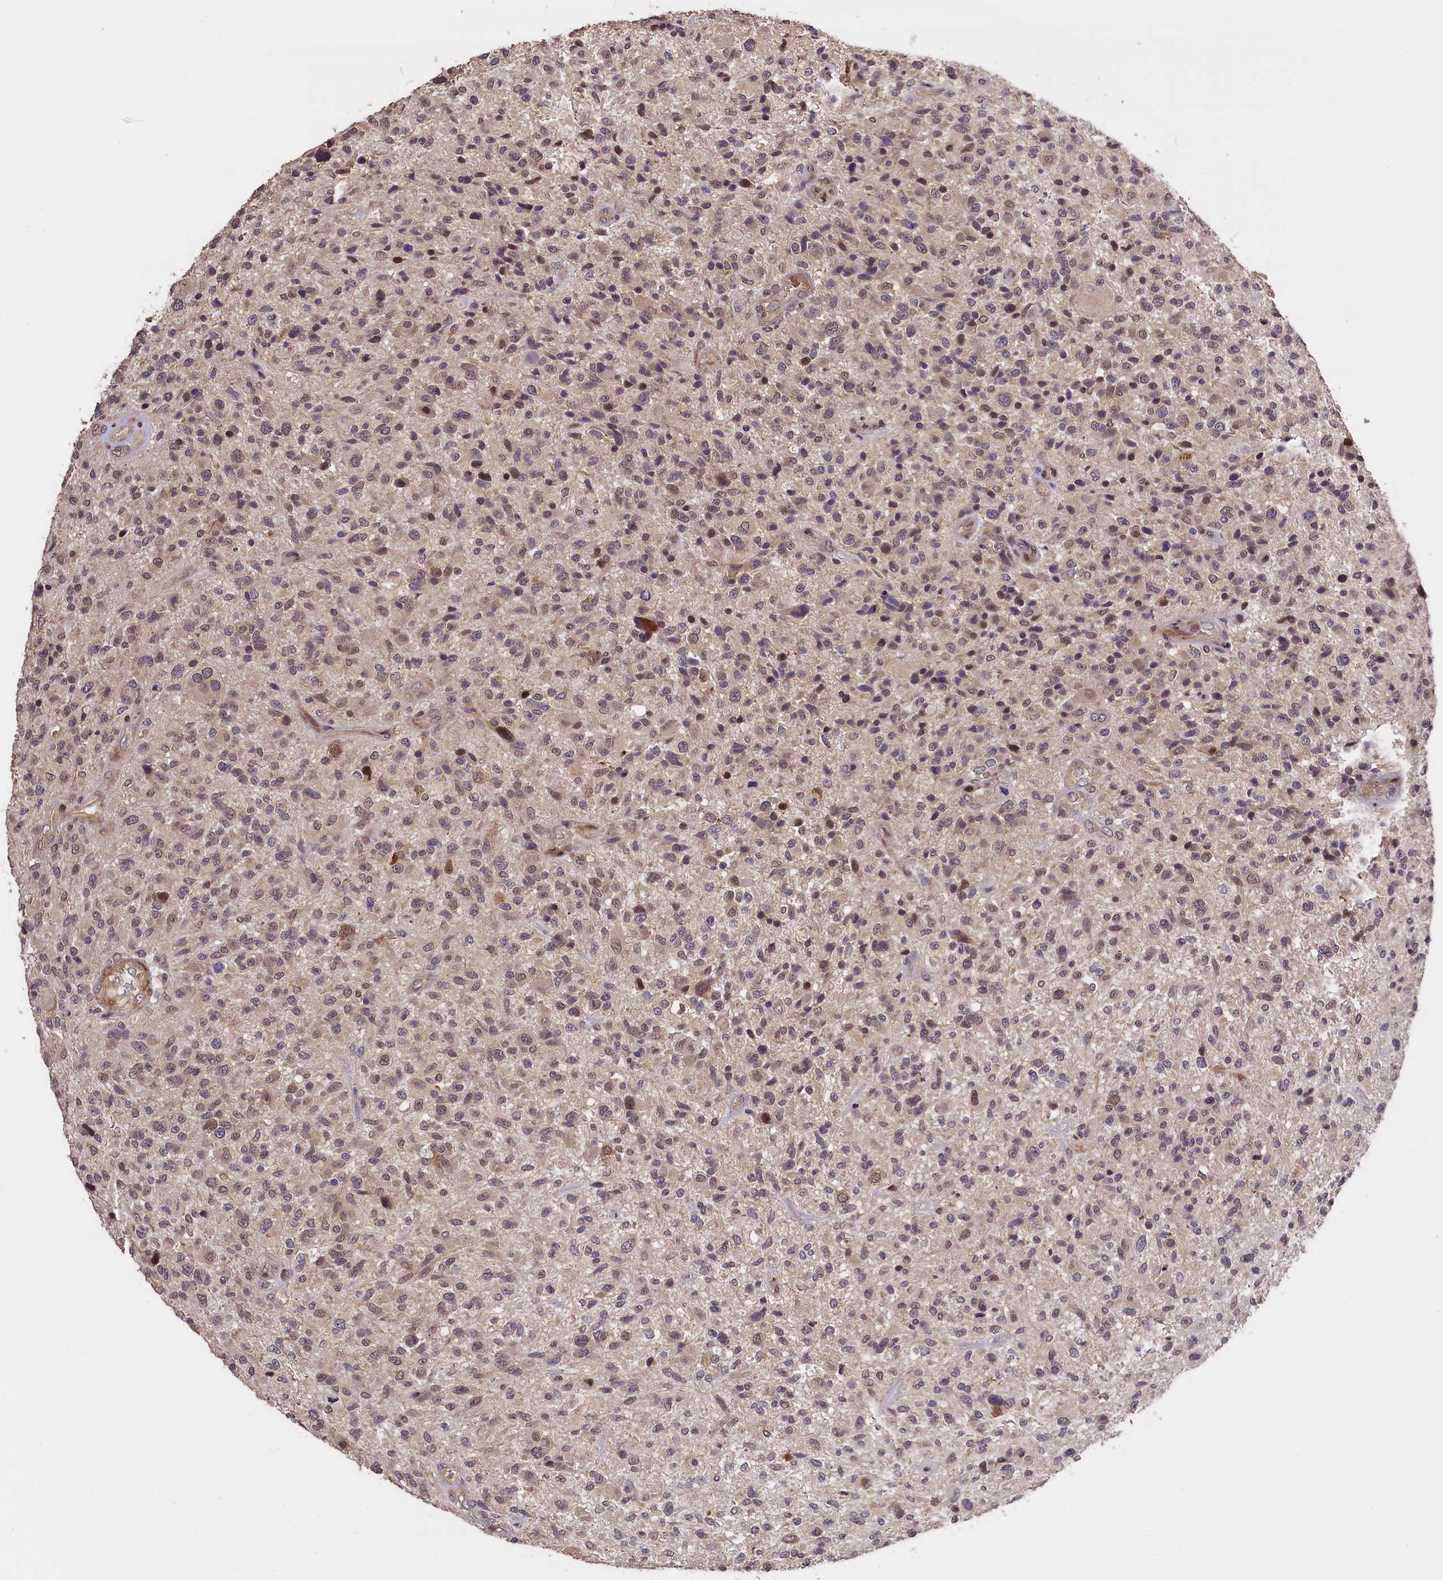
{"staining": {"intensity": "weak", "quantity": ">75%", "location": "cytoplasmic/membranous"}, "tissue": "glioma", "cell_type": "Tumor cells", "image_type": "cancer", "snomed": [{"axis": "morphology", "description": "Glioma, malignant, High grade"}, {"axis": "topography", "description": "Brain"}], "caption": "Protein expression analysis of human malignant high-grade glioma reveals weak cytoplasmic/membranous positivity in approximately >75% of tumor cells.", "gene": "DNAJB9", "patient": {"sex": "male", "age": 47}}